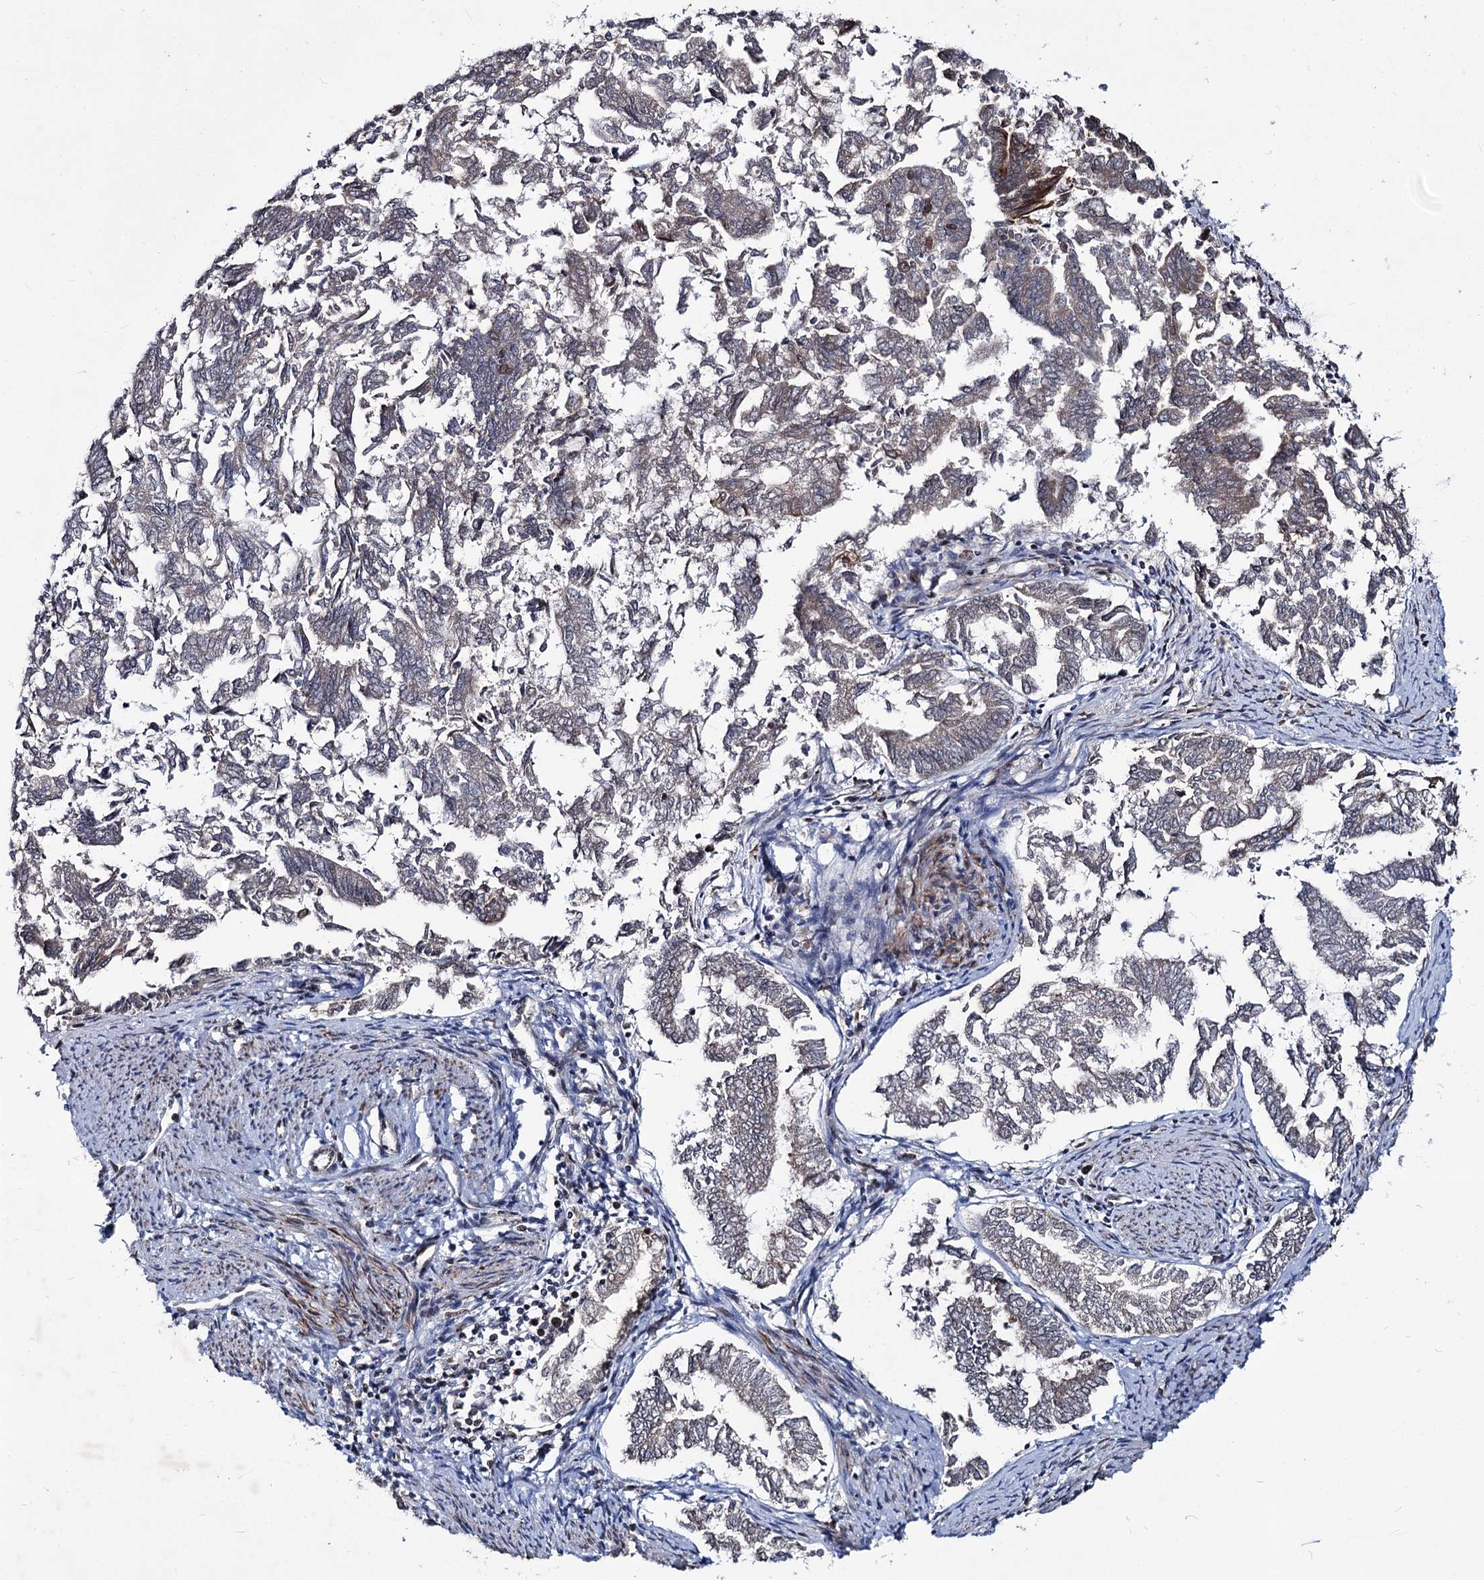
{"staining": {"intensity": "moderate", "quantity": "<25%", "location": "cytoplasmic/membranous,nuclear"}, "tissue": "endometrial cancer", "cell_type": "Tumor cells", "image_type": "cancer", "snomed": [{"axis": "morphology", "description": "Adenocarcinoma, NOS"}, {"axis": "topography", "description": "Endometrium"}], "caption": "A histopathology image of human endometrial adenocarcinoma stained for a protein shows moderate cytoplasmic/membranous and nuclear brown staining in tumor cells.", "gene": "RNF6", "patient": {"sex": "female", "age": 79}}